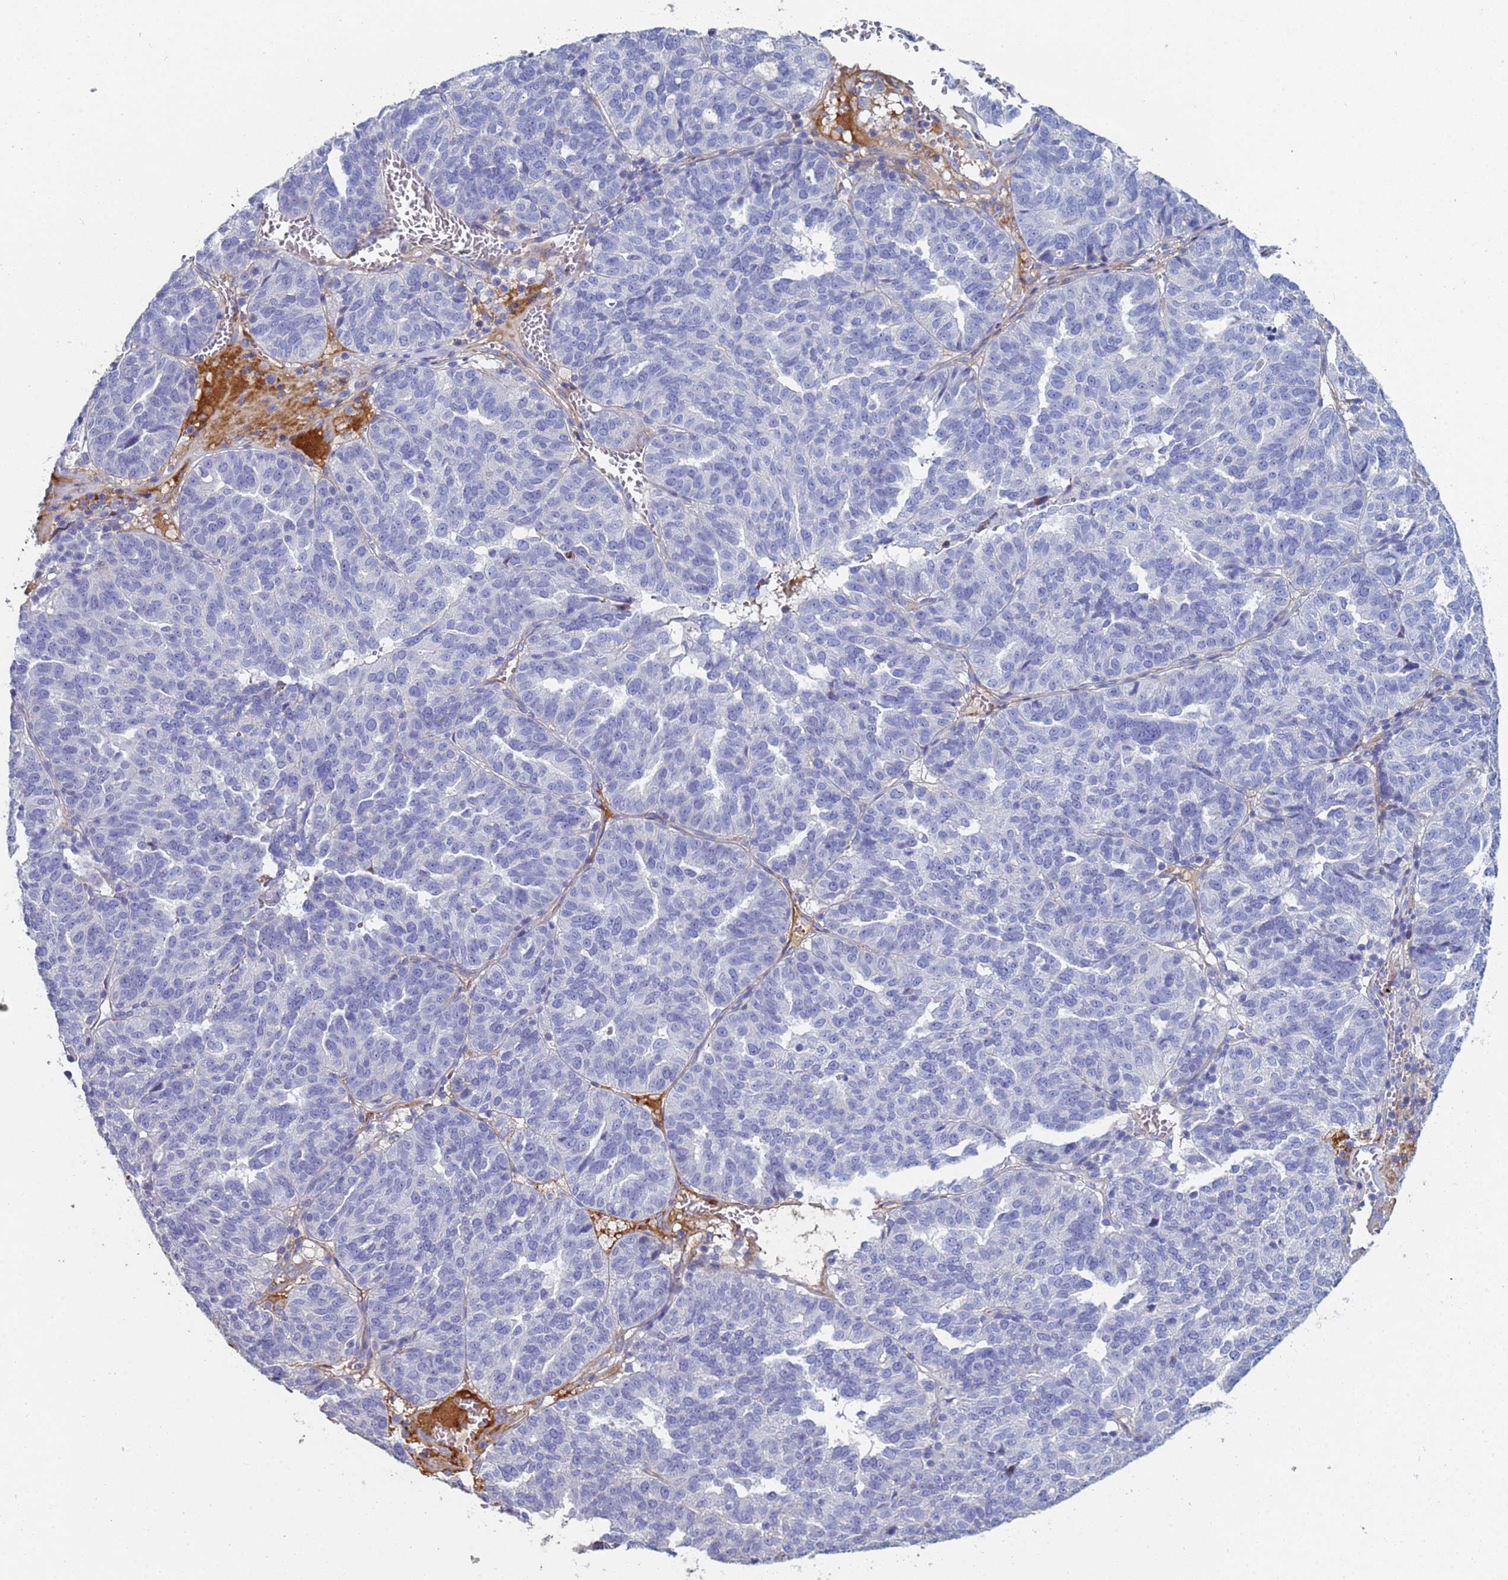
{"staining": {"intensity": "negative", "quantity": "none", "location": "none"}, "tissue": "ovarian cancer", "cell_type": "Tumor cells", "image_type": "cancer", "snomed": [{"axis": "morphology", "description": "Cystadenocarcinoma, serous, NOS"}, {"axis": "topography", "description": "Ovary"}], "caption": "Serous cystadenocarcinoma (ovarian) was stained to show a protein in brown. There is no significant staining in tumor cells. (Stains: DAB (3,3'-diaminobenzidine) IHC with hematoxylin counter stain, Microscopy: brightfield microscopy at high magnification).", "gene": "ABCA8", "patient": {"sex": "female", "age": 59}}